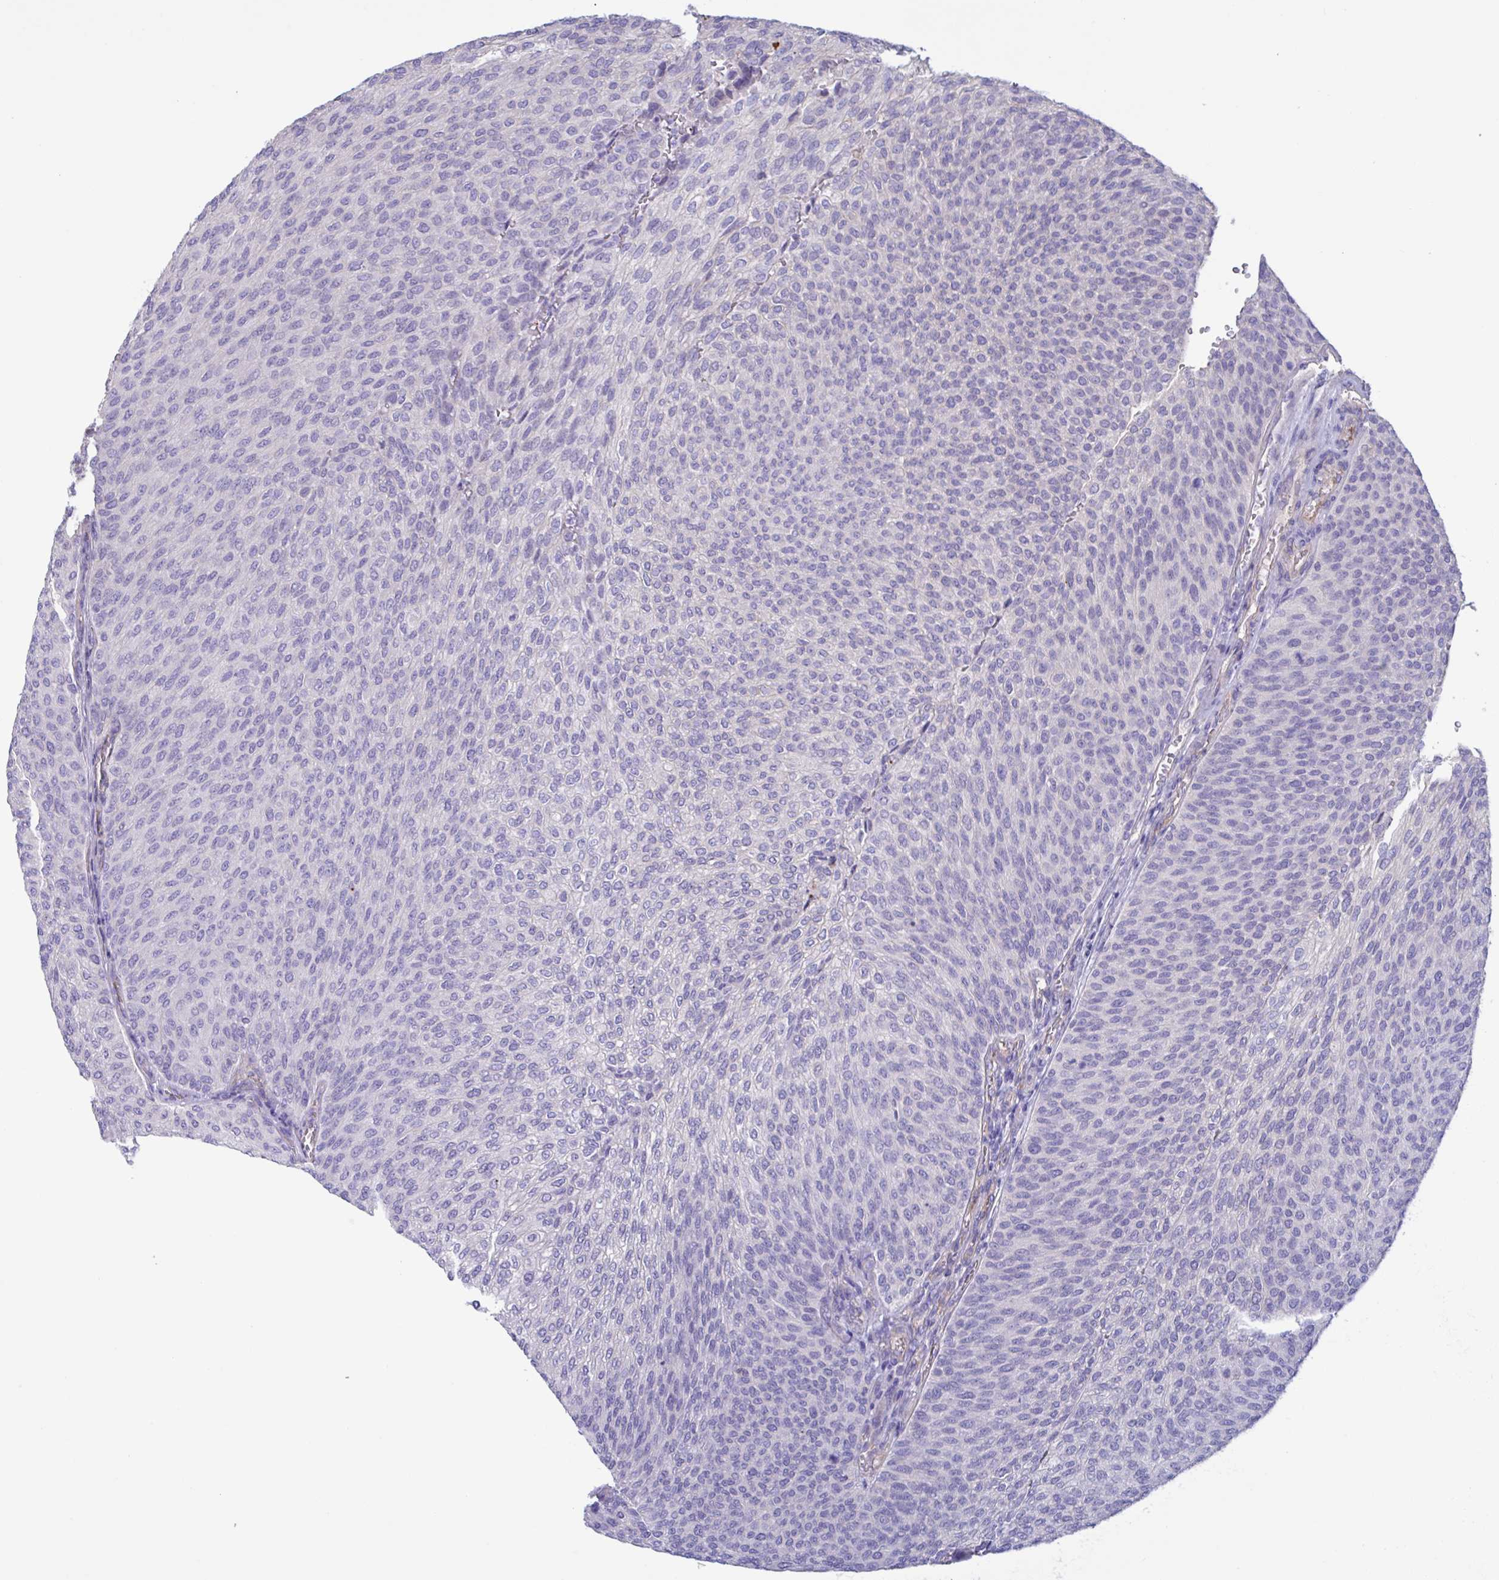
{"staining": {"intensity": "negative", "quantity": "none", "location": "none"}, "tissue": "urothelial cancer", "cell_type": "Tumor cells", "image_type": "cancer", "snomed": [{"axis": "morphology", "description": "Urothelial carcinoma, High grade"}, {"axis": "topography", "description": "Urinary bladder"}], "caption": "Tumor cells show no significant staining in urothelial cancer.", "gene": "SLC66A1", "patient": {"sex": "female", "age": 79}}